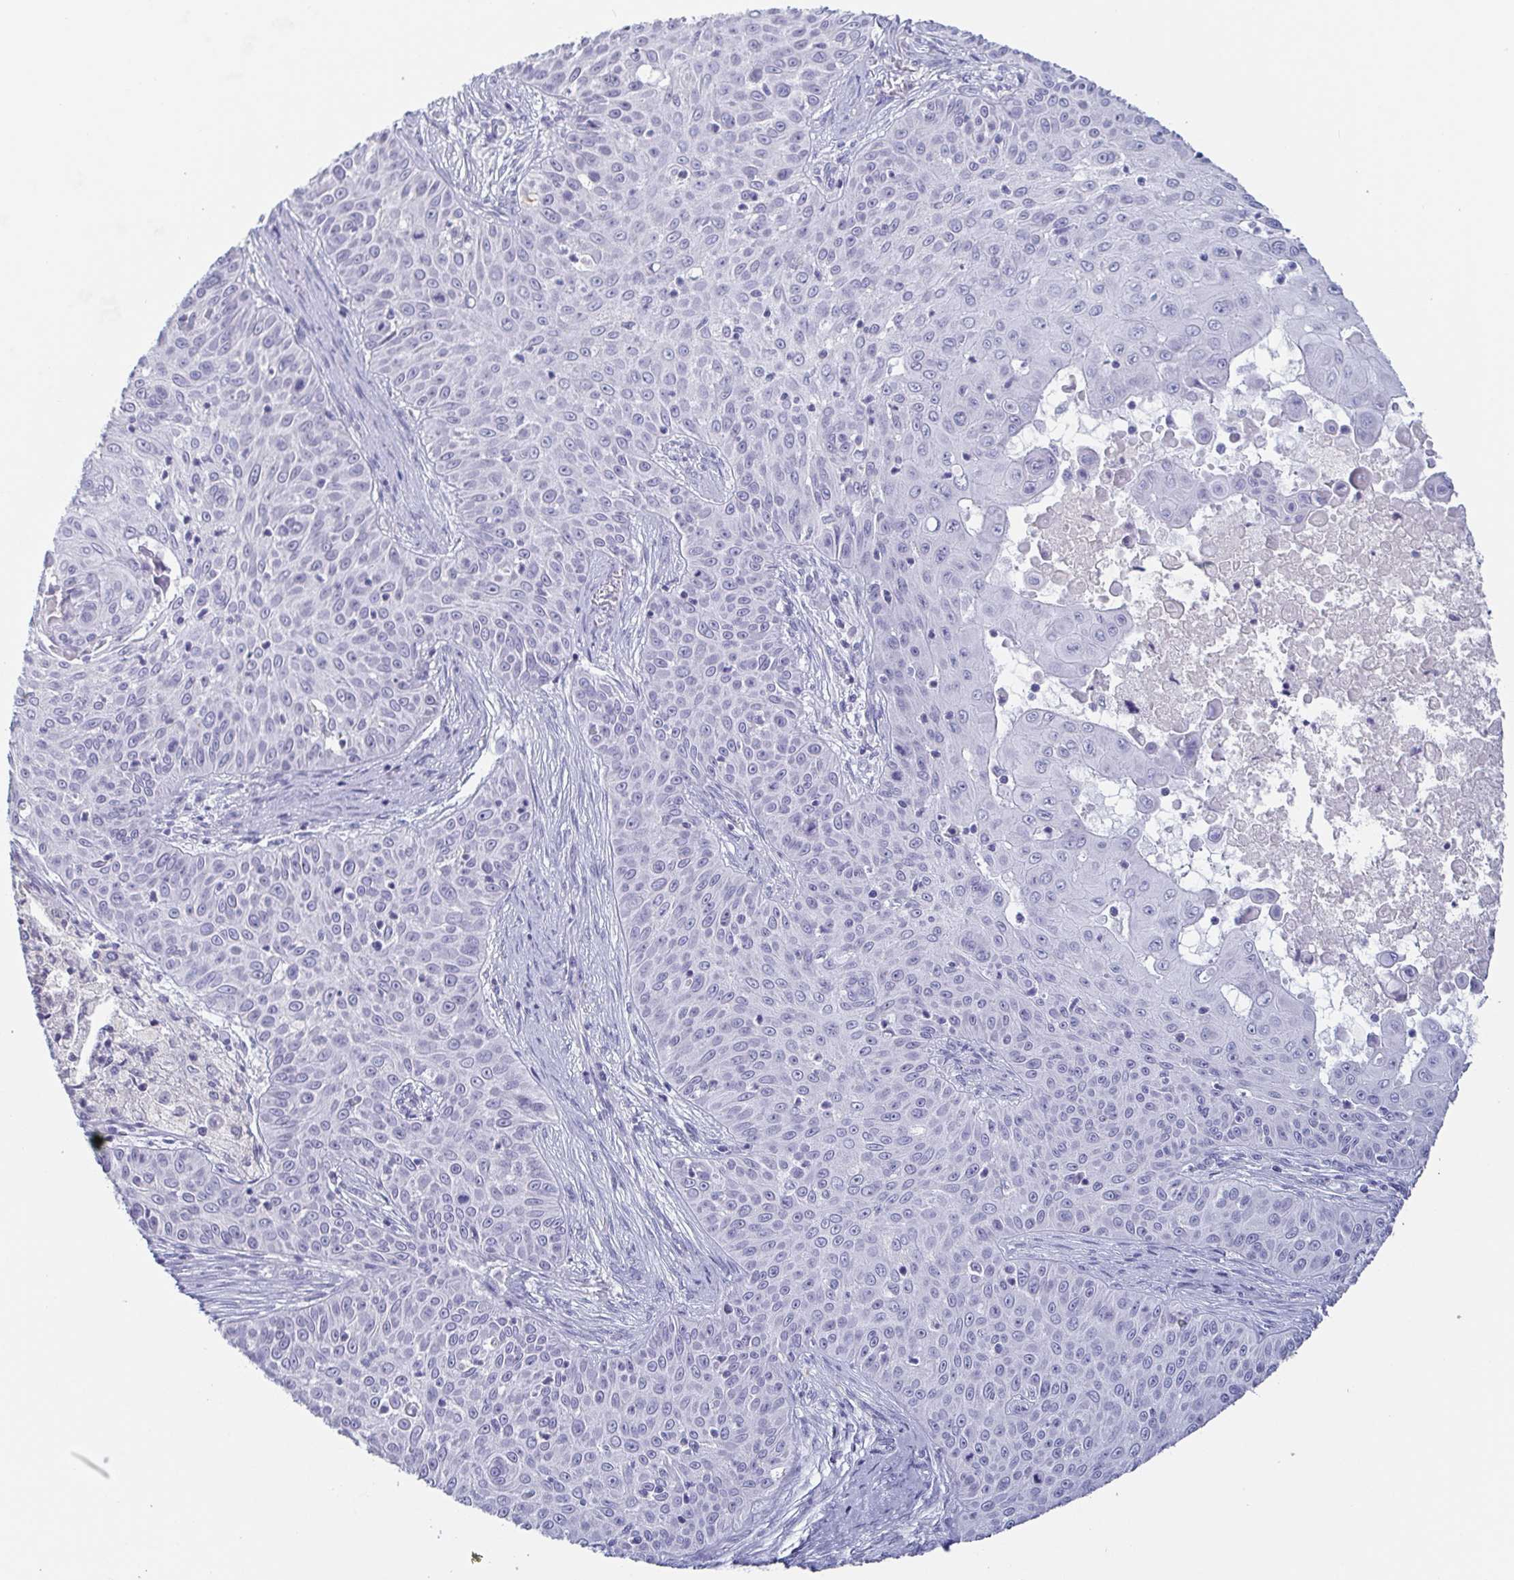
{"staining": {"intensity": "negative", "quantity": "none", "location": "none"}, "tissue": "skin cancer", "cell_type": "Tumor cells", "image_type": "cancer", "snomed": [{"axis": "morphology", "description": "Squamous cell carcinoma, NOS"}, {"axis": "topography", "description": "Skin"}], "caption": "This is an immunohistochemistry (IHC) micrograph of human skin squamous cell carcinoma. There is no staining in tumor cells.", "gene": "ITLN1", "patient": {"sex": "male", "age": 82}}